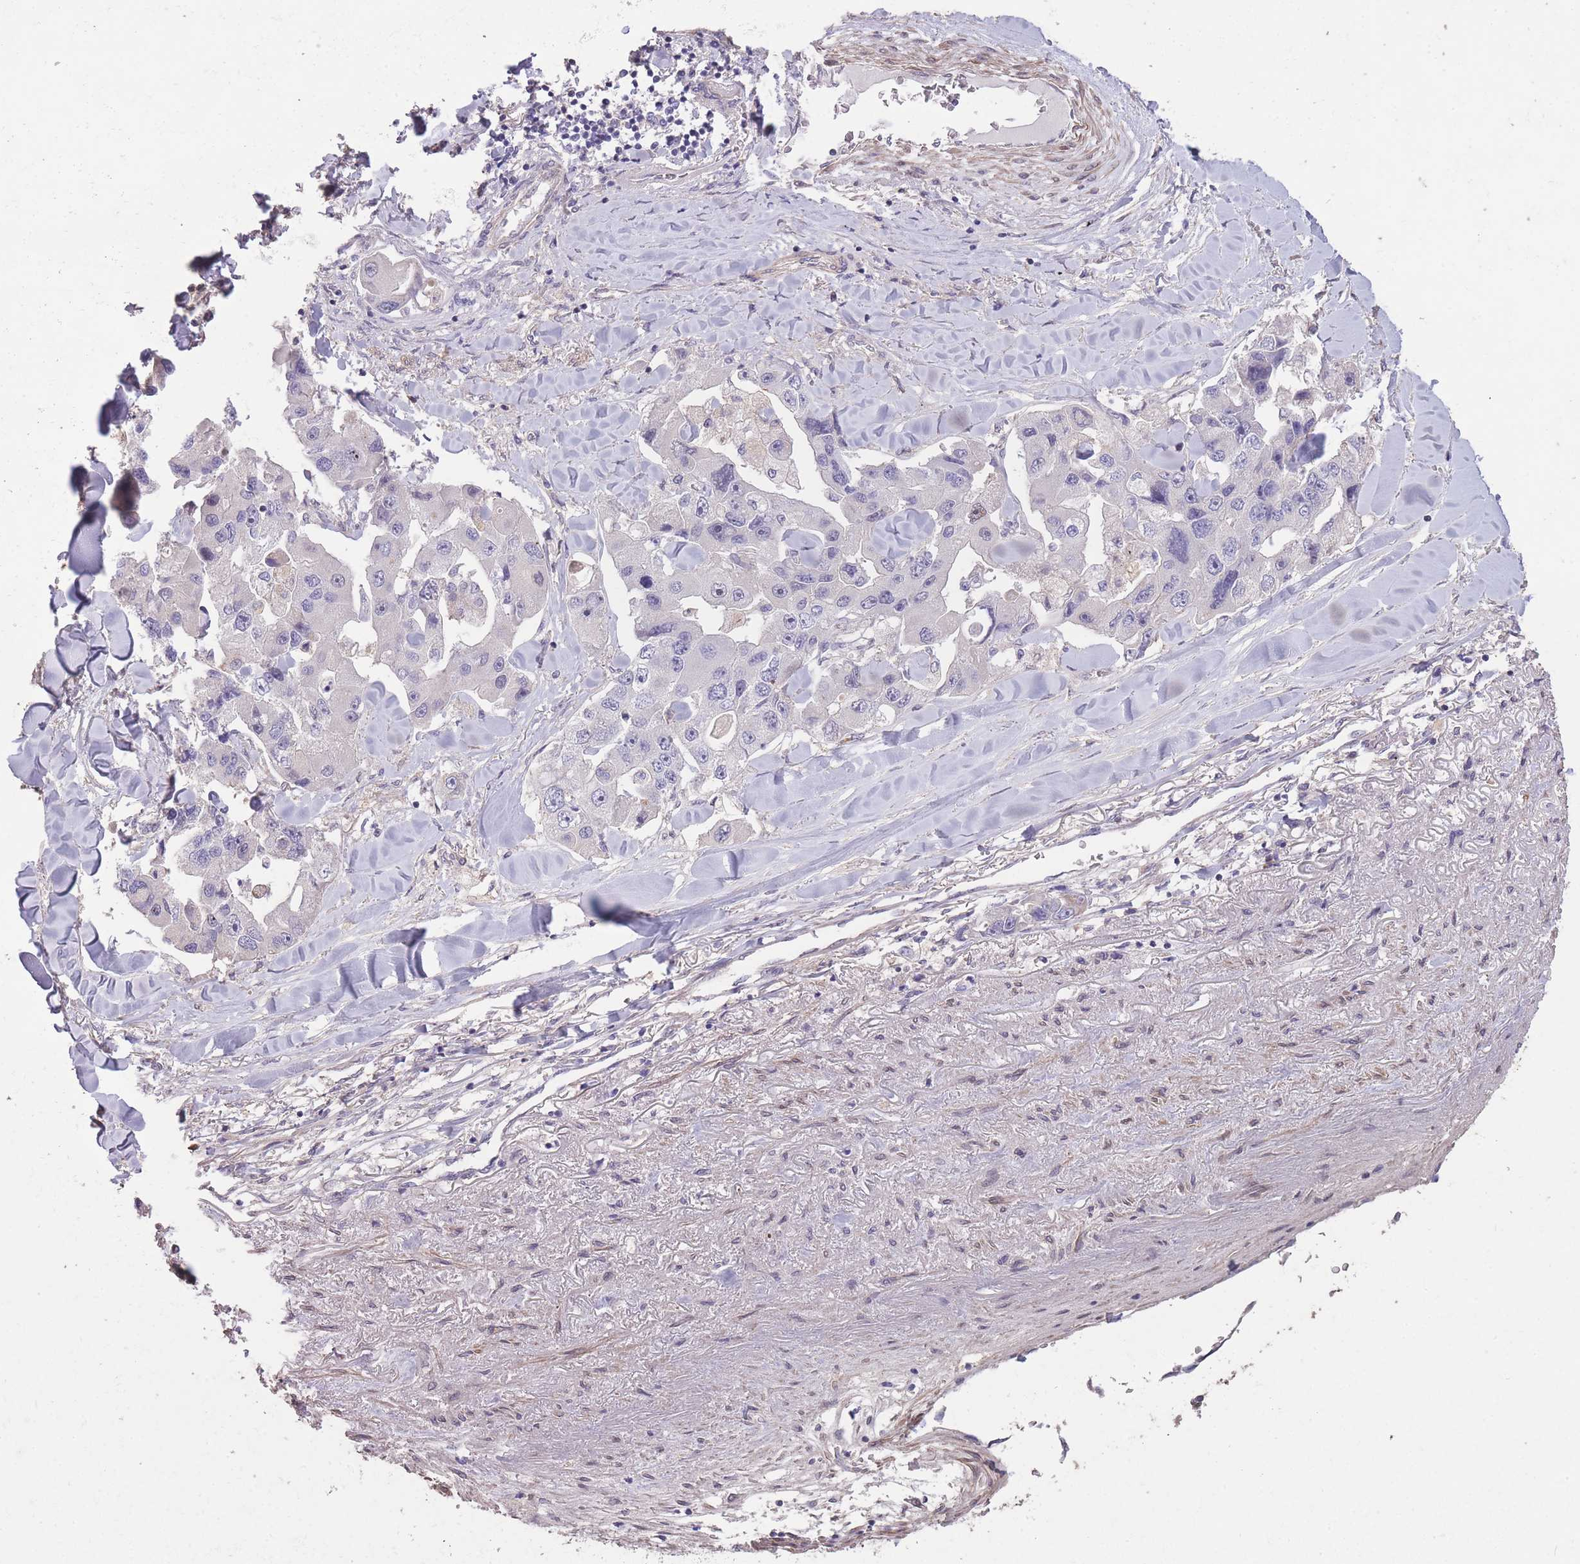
{"staining": {"intensity": "negative", "quantity": "none", "location": "none"}, "tissue": "lung cancer", "cell_type": "Tumor cells", "image_type": "cancer", "snomed": [{"axis": "morphology", "description": "Adenocarcinoma, NOS"}, {"axis": "topography", "description": "Lung"}], "caption": "DAB (3,3'-diaminobenzidine) immunohistochemical staining of adenocarcinoma (lung) displays no significant staining in tumor cells.", "gene": "RSPH10B", "patient": {"sex": "female", "age": 54}}